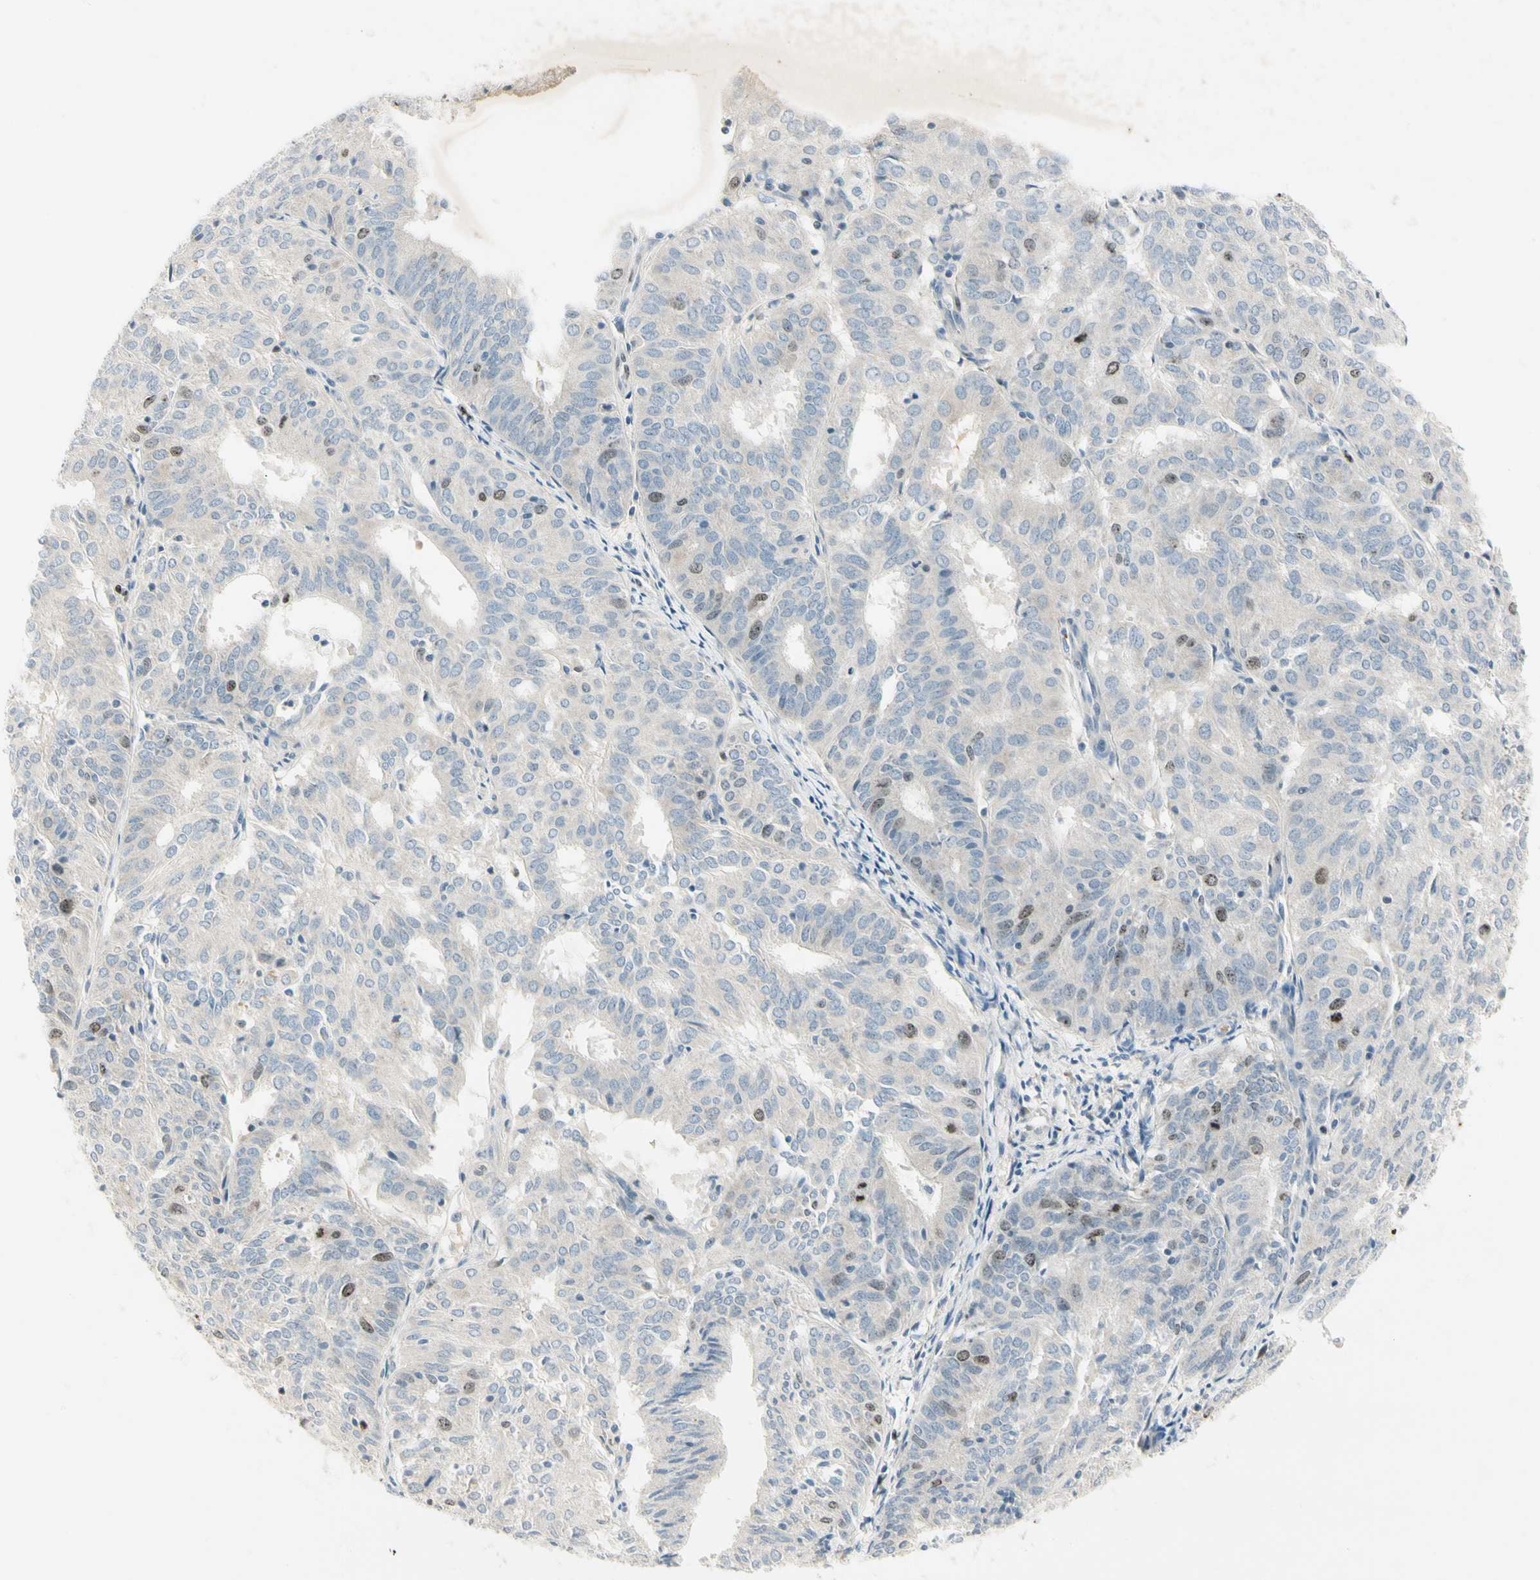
{"staining": {"intensity": "moderate", "quantity": "<25%", "location": "nuclear"}, "tissue": "endometrial cancer", "cell_type": "Tumor cells", "image_type": "cancer", "snomed": [{"axis": "morphology", "description": "Adenocarcinoma, NOS"}, {"axis": "topography", "description": "Uterus"}], "caption": "Immunohistochemical staining of endometrial adenocarcinoma displays moderate nuclear protein expression in about <25% of tumor cells. (DAB = brown stain, brightfield microscopy at high magnification).", "gene": "PITX1", "patient": {"sex": "female", "age": 60}}